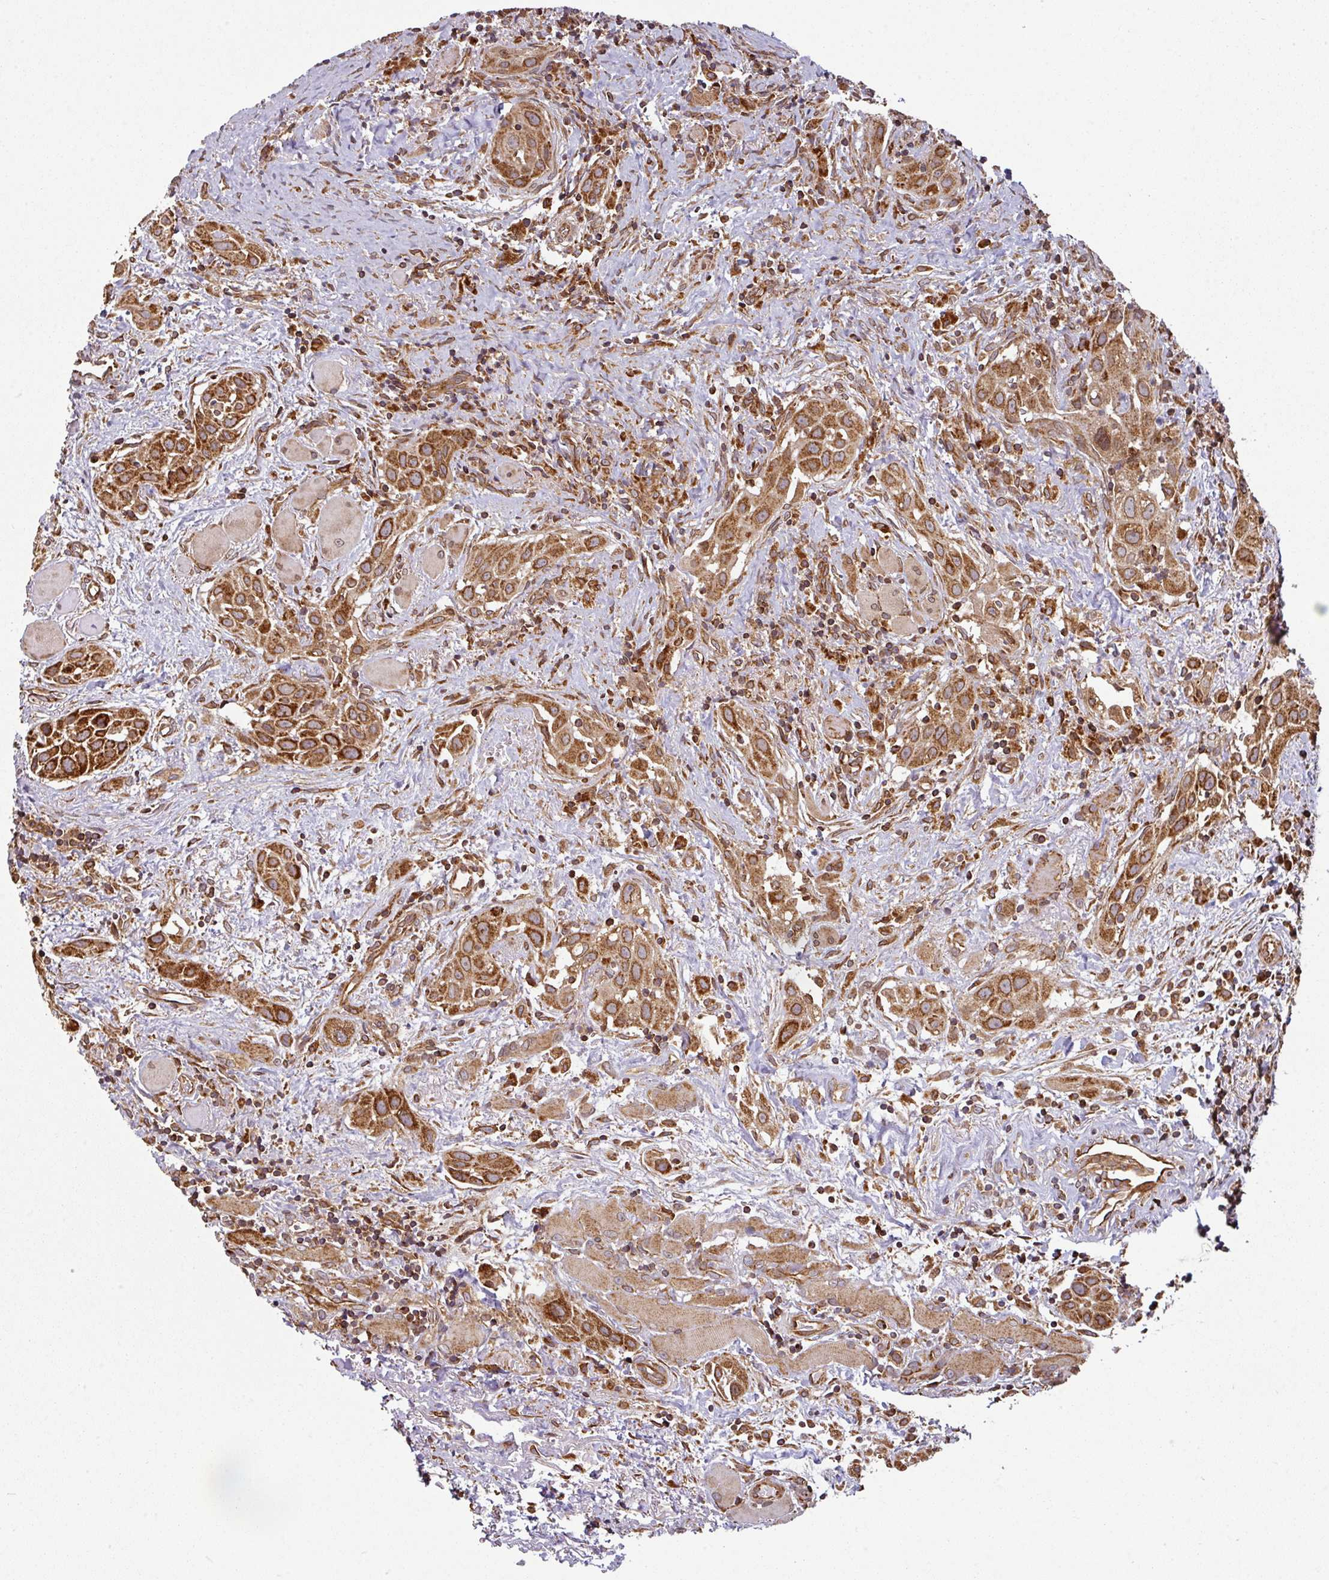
{"staining": {"intensity": "strong", "quantity": ">75%", "location": "cytoplasmic/membranous"}, "tissue": "head and neck cancer", "cell_type": "Tumor cells", "image_type": "cancer", "snomed": [{"axis": "morphology", "description": "Squamous cell carcinoma, NOS"}, {"axis": "topography", "description": "Oral tissue"}, {"axis": "topography", "description": "Head-Neck"}], "caption": "About >75% of tumor cells in human head and neck cancer demonstrate strong cytoplasmic/membranous protein expression as visualized by brown immunohistochemical staining.", "gene": "TRAP1", "patient": {"sex": "female", "age": 50}}